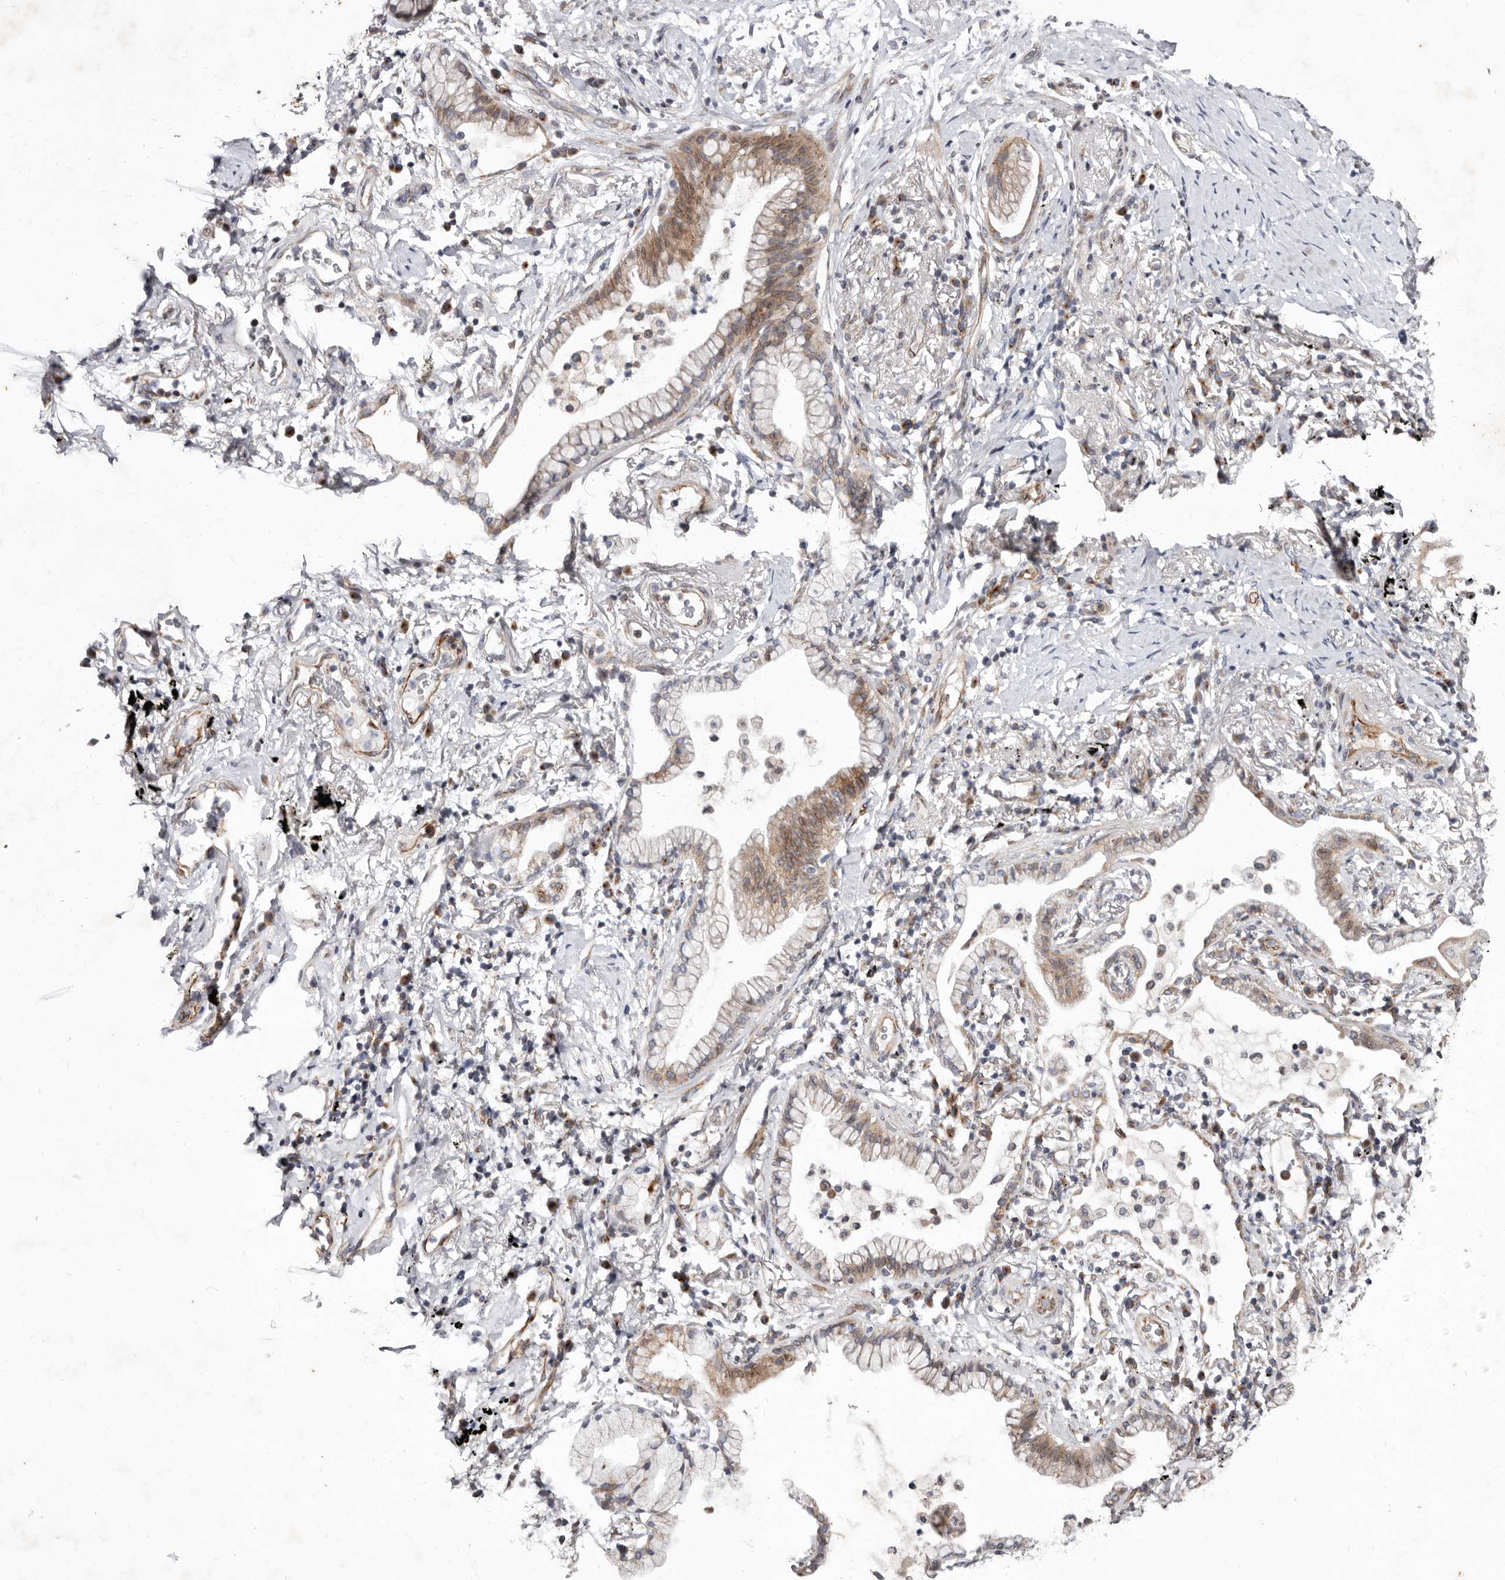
{"staining": {"intensity": "moderate", "quantity": "<25%", "location": "cytoplasmic/membranous"}, "tissue": "lung cancer", "cell_type": "Tumor cells", "image_type": "cancer", "snomed": [{"axis": "morphology", "description": "Adenocarcinoma, NOS"}, {"axis": "topography", "description": "Lung"}], "caption": "Immunohistochemistry micrograph of human lung cancer (adenocarcinoma) stained for a protein (brown), which exhibits low levels of moderate cytoplasmic/membranous expression in about <25% of tumor cells.", "gene": "TIMM17B", "patient": {"sex": "female", "age": 70}}